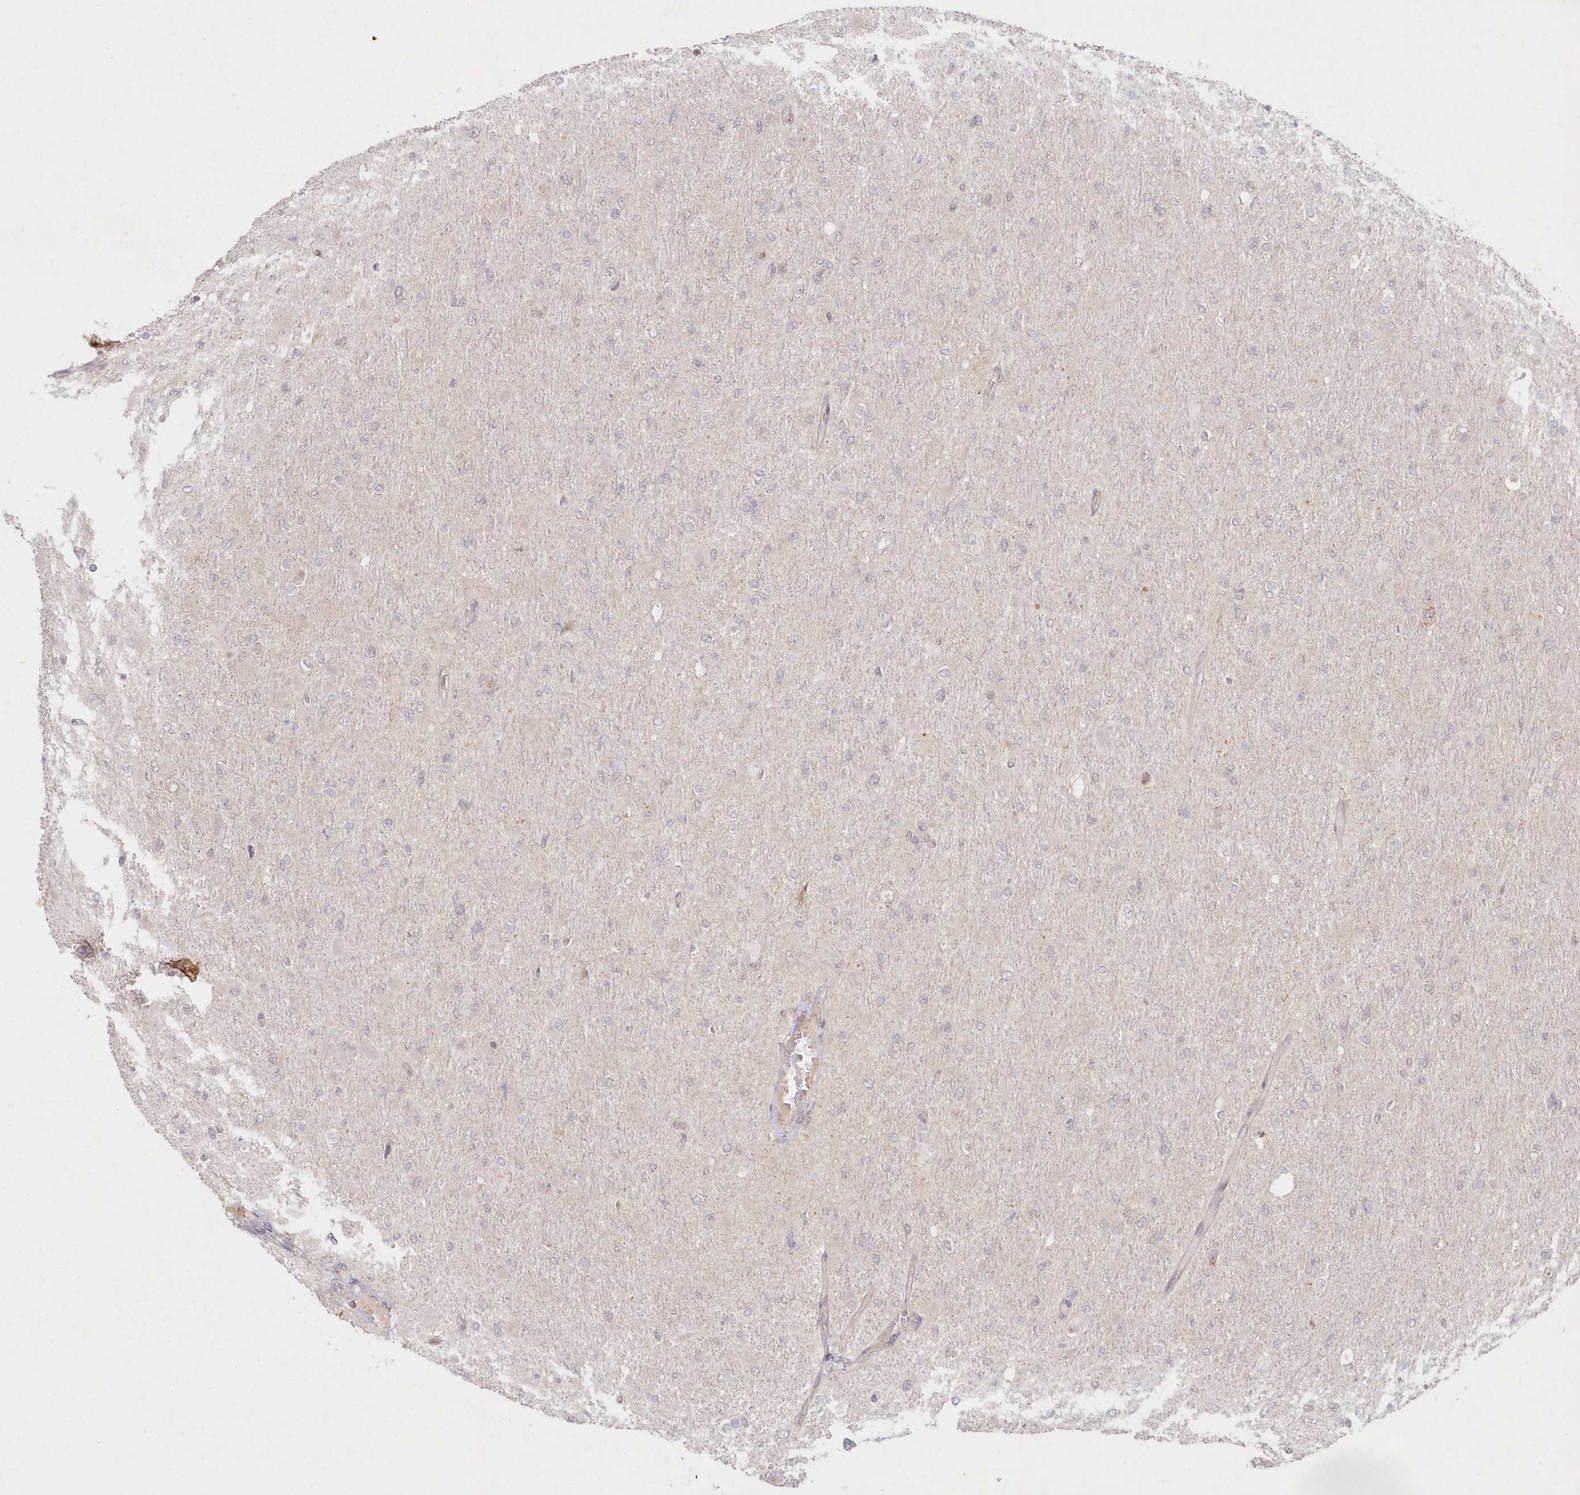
{"staining": {"intensity": "negative", "quantity": "none", "location": "none"}, "tissue": "glioma", "cell_type": "Tumor cells", "image_type": "cancer", "snomed": [{"axis": "morphology", "description": "Glioma, malignant, High grade"}, {"axis": "topography", "description": "Cerebral cortex"}], "caption": "Micrograph shows no protein staining in tumor cells of glioma tissue.", "gene": "ASCC1", "patient": {"sex": "female", "age": 36}}